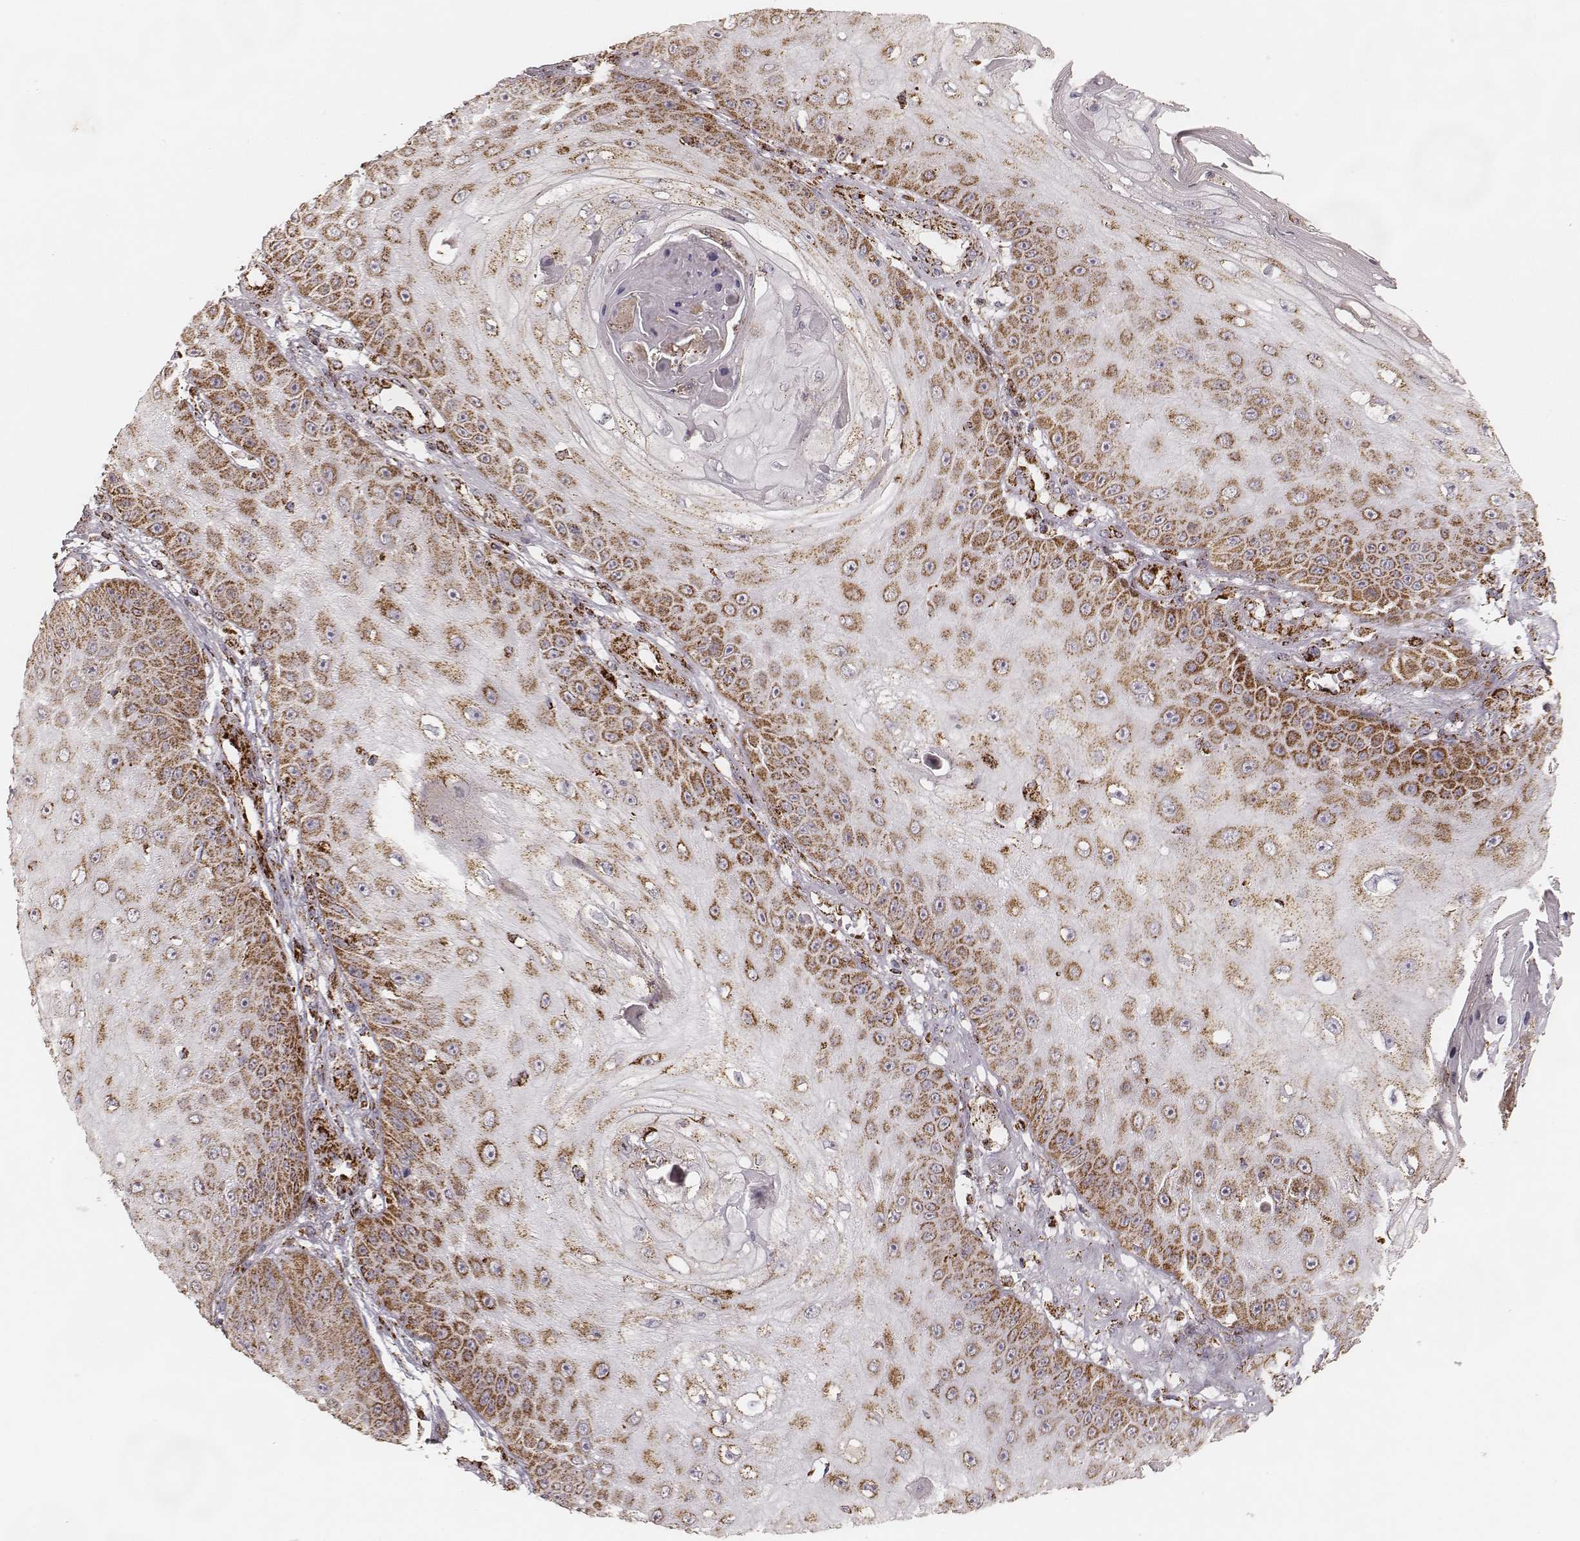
{"staining": {"intensity": "moderate", "quantity": ">75%", "location": "cytoplasmic/membranous"}, "tissue": "skin cancer", "cell_type": "Tumor cells", "image_type": "cancer", "snomed": [{"axis": "morphology", "description": "Squamous cell carcinoma, NOS"}, {"axis": "topography", "description": "Skin"}], "caption": "Protein expression analysis of human skin cancer (squamous cell carcinoma) reveals moderate cytoplasmic/membranous positivity in about >75% of tumor cells.", "gene": "CS", "patient": {"sex": "male", "age": 70}}